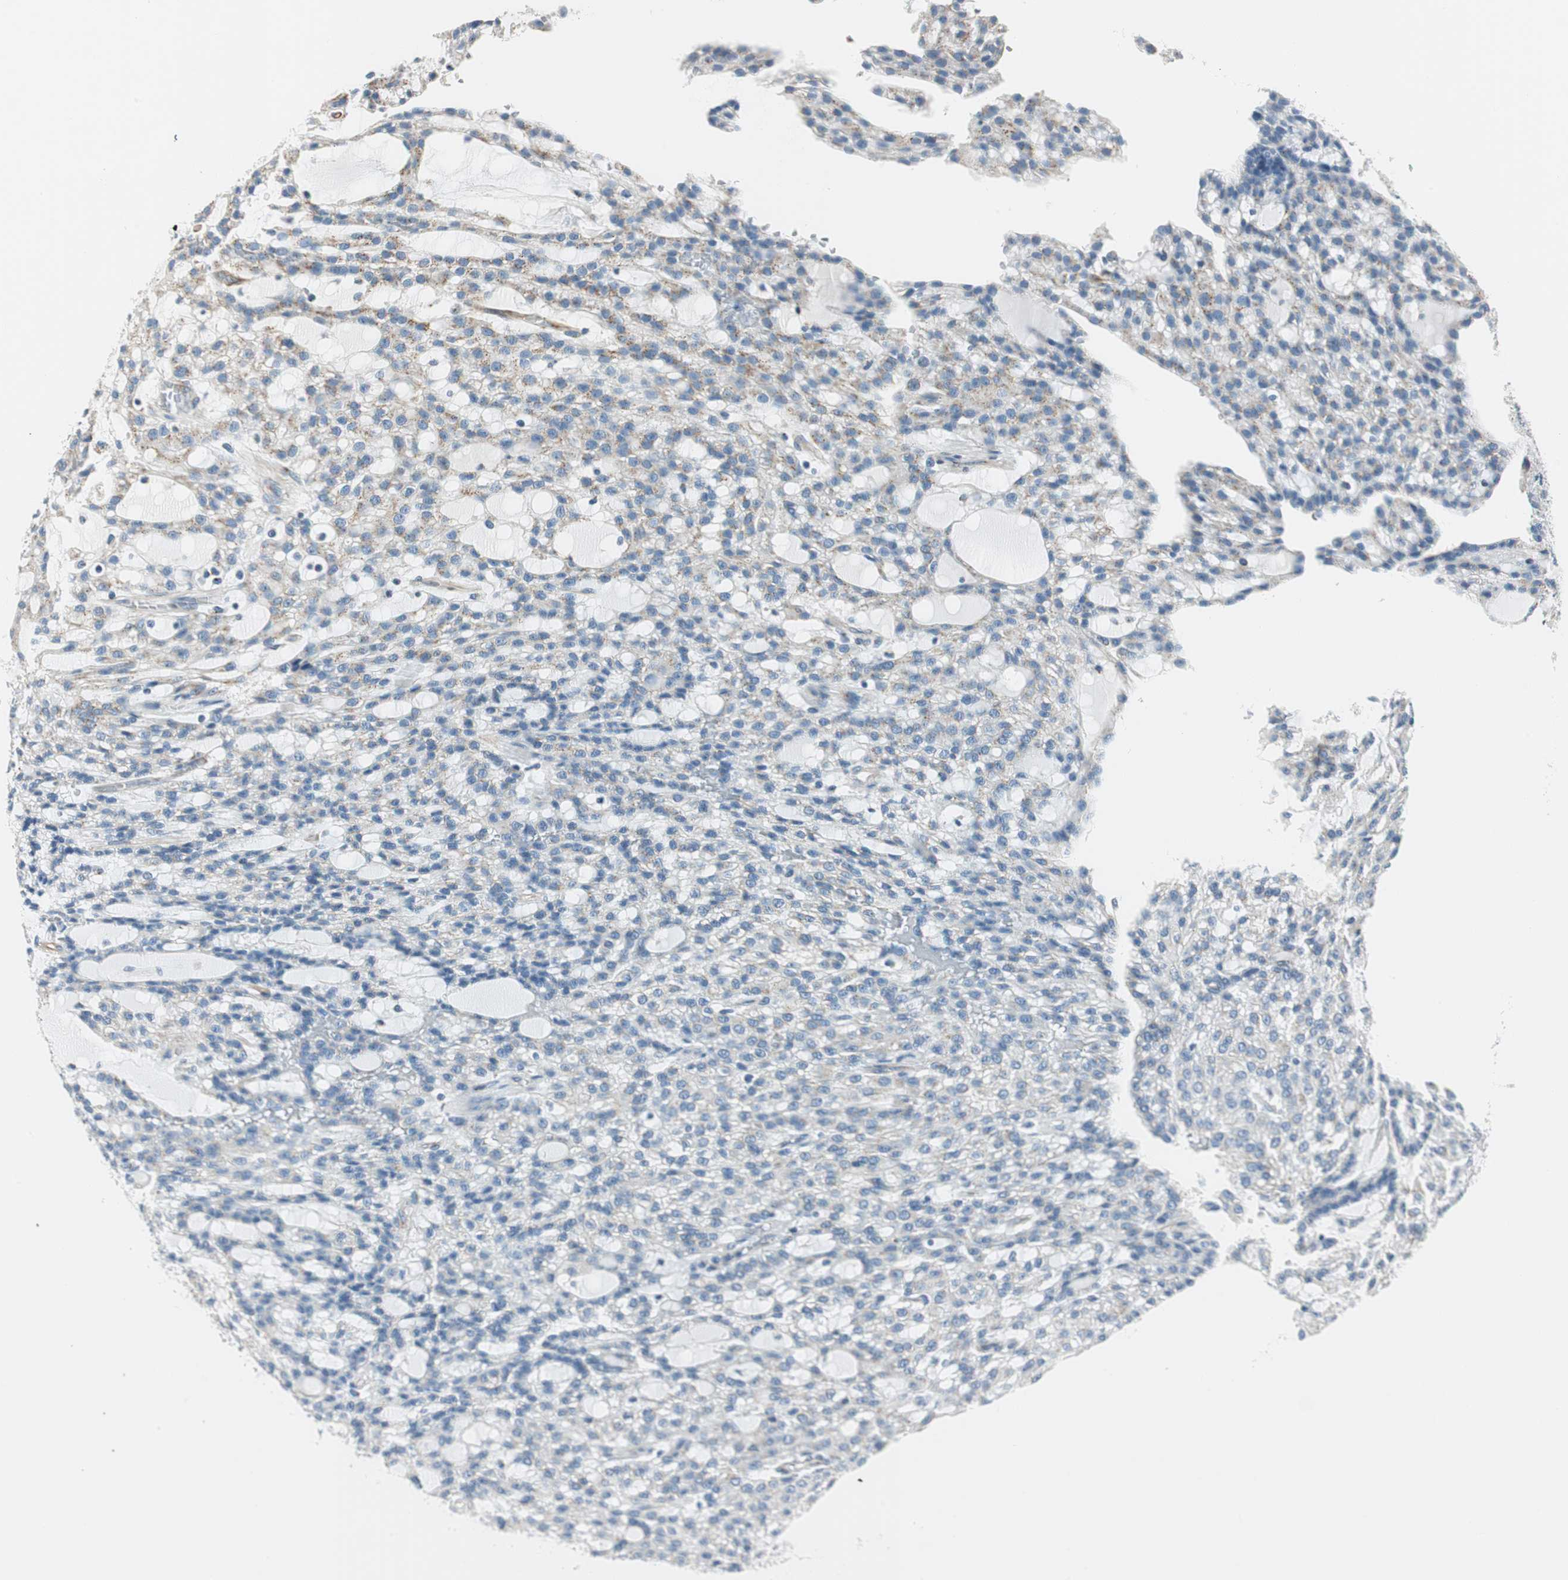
{"staining": {"intensity": "weak", "quantity": "<25%", "location": "cytoplasmic/membranous"}, "tissue": "renal cancer", "cell_type": "Tumor cells", "image_type": "cancer", "snomed": [{"axis": "morphology", "description": "Adenocarcinoma, NOS"}, {"axis": "topography", "description": "Kidney"}], "caption": "Renal adenocarcinoma stained for a protein using immunohistochemistry (IHC) shows no expression tumor cells.", "gene": "TMF1", "patient": {"sex": "male", "age": 63}}